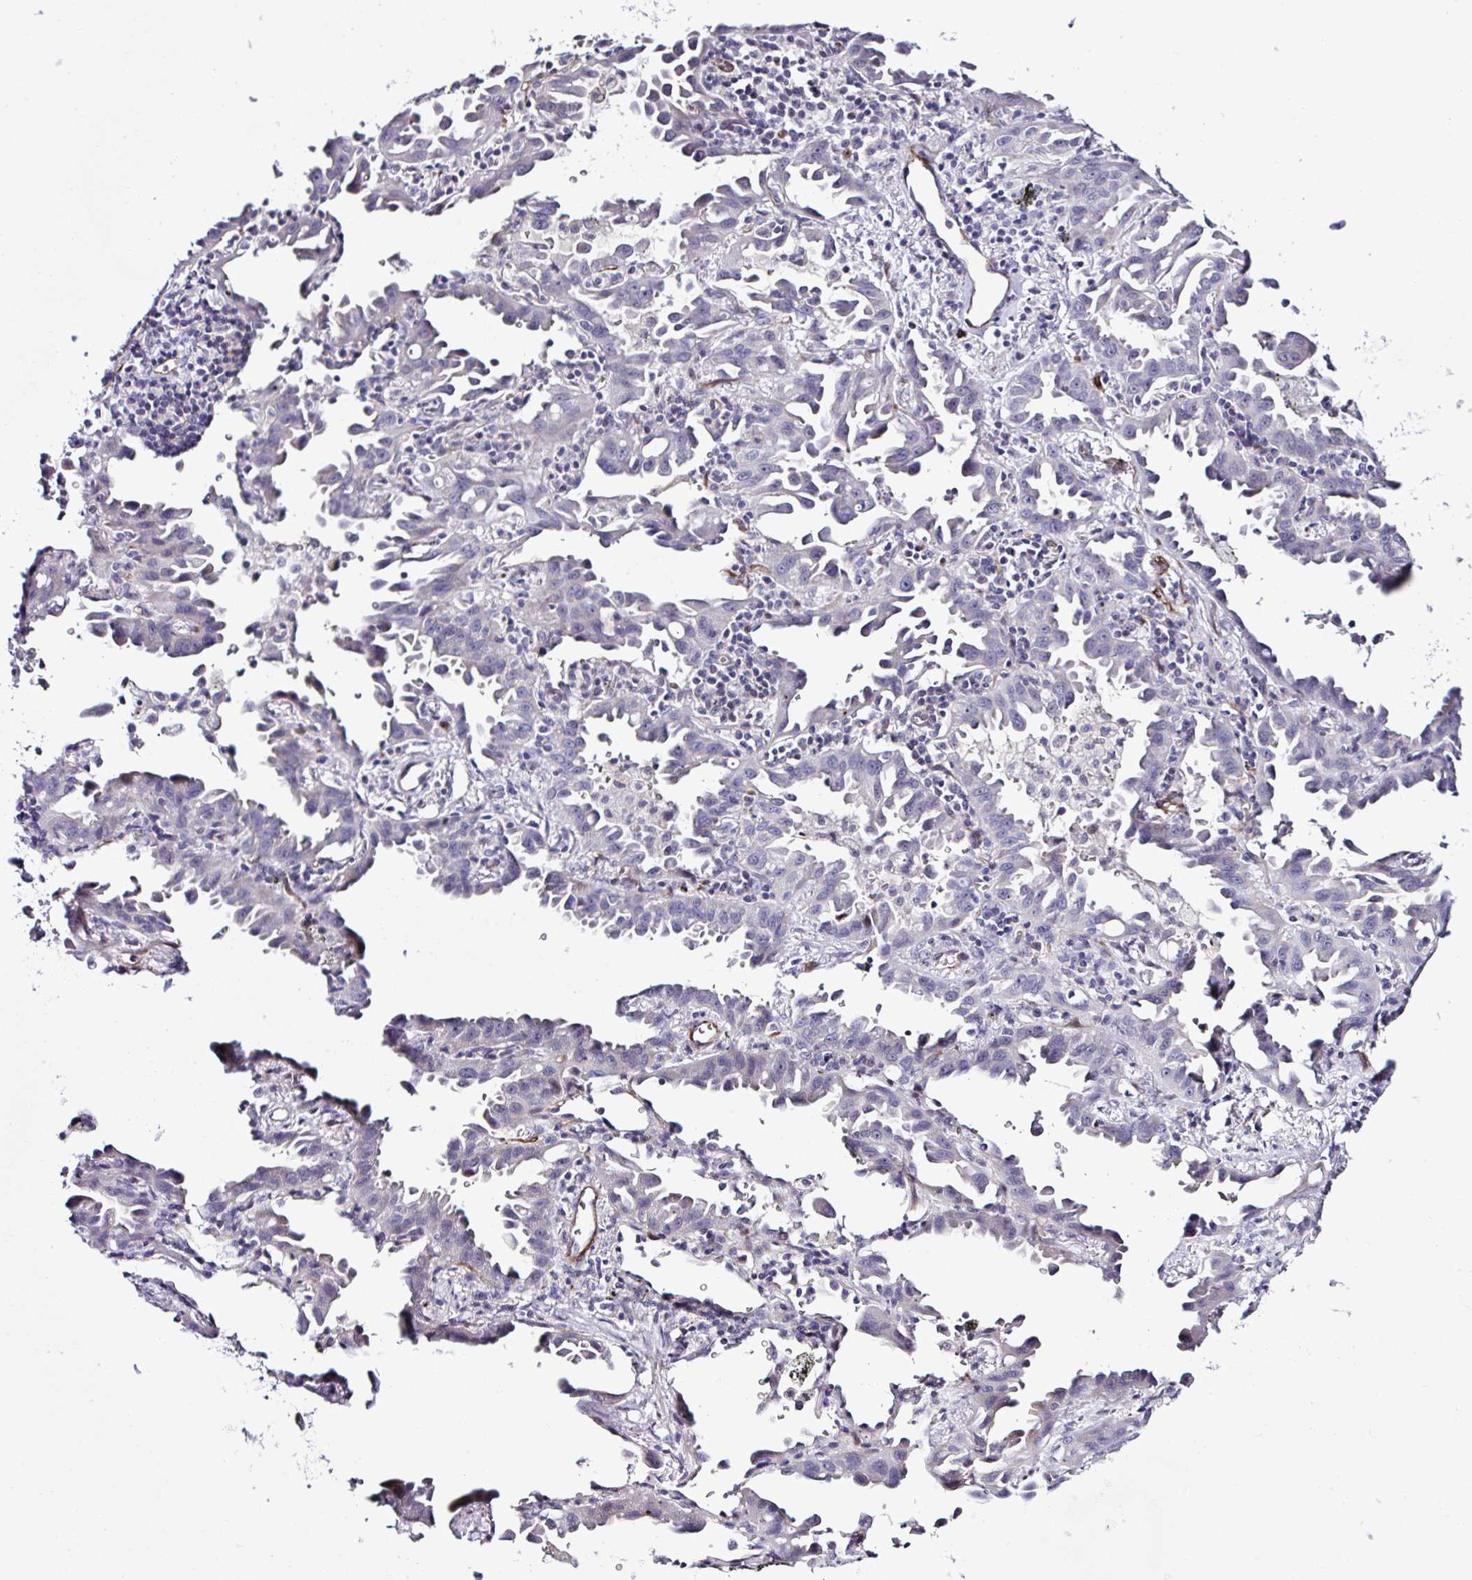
{"staining": {"intensity": "weak", "quantity": "<25%", "location": "cytoplasmic/membranous"}, "tissue": "lung cancer", "cell_type": "Tumor cells", "image_type": "cancer", "snomed": [{"axis": "morphology", "description": "Adenocarcinoma, NOS"}, {"axis": "topography", "description": "Lung"}], "caption": "Tumor cells are negative for protein expression in human lung adenocarcinoma.", "gene": "FBXO34", "patient": {"sex": "male", "age": 68}}